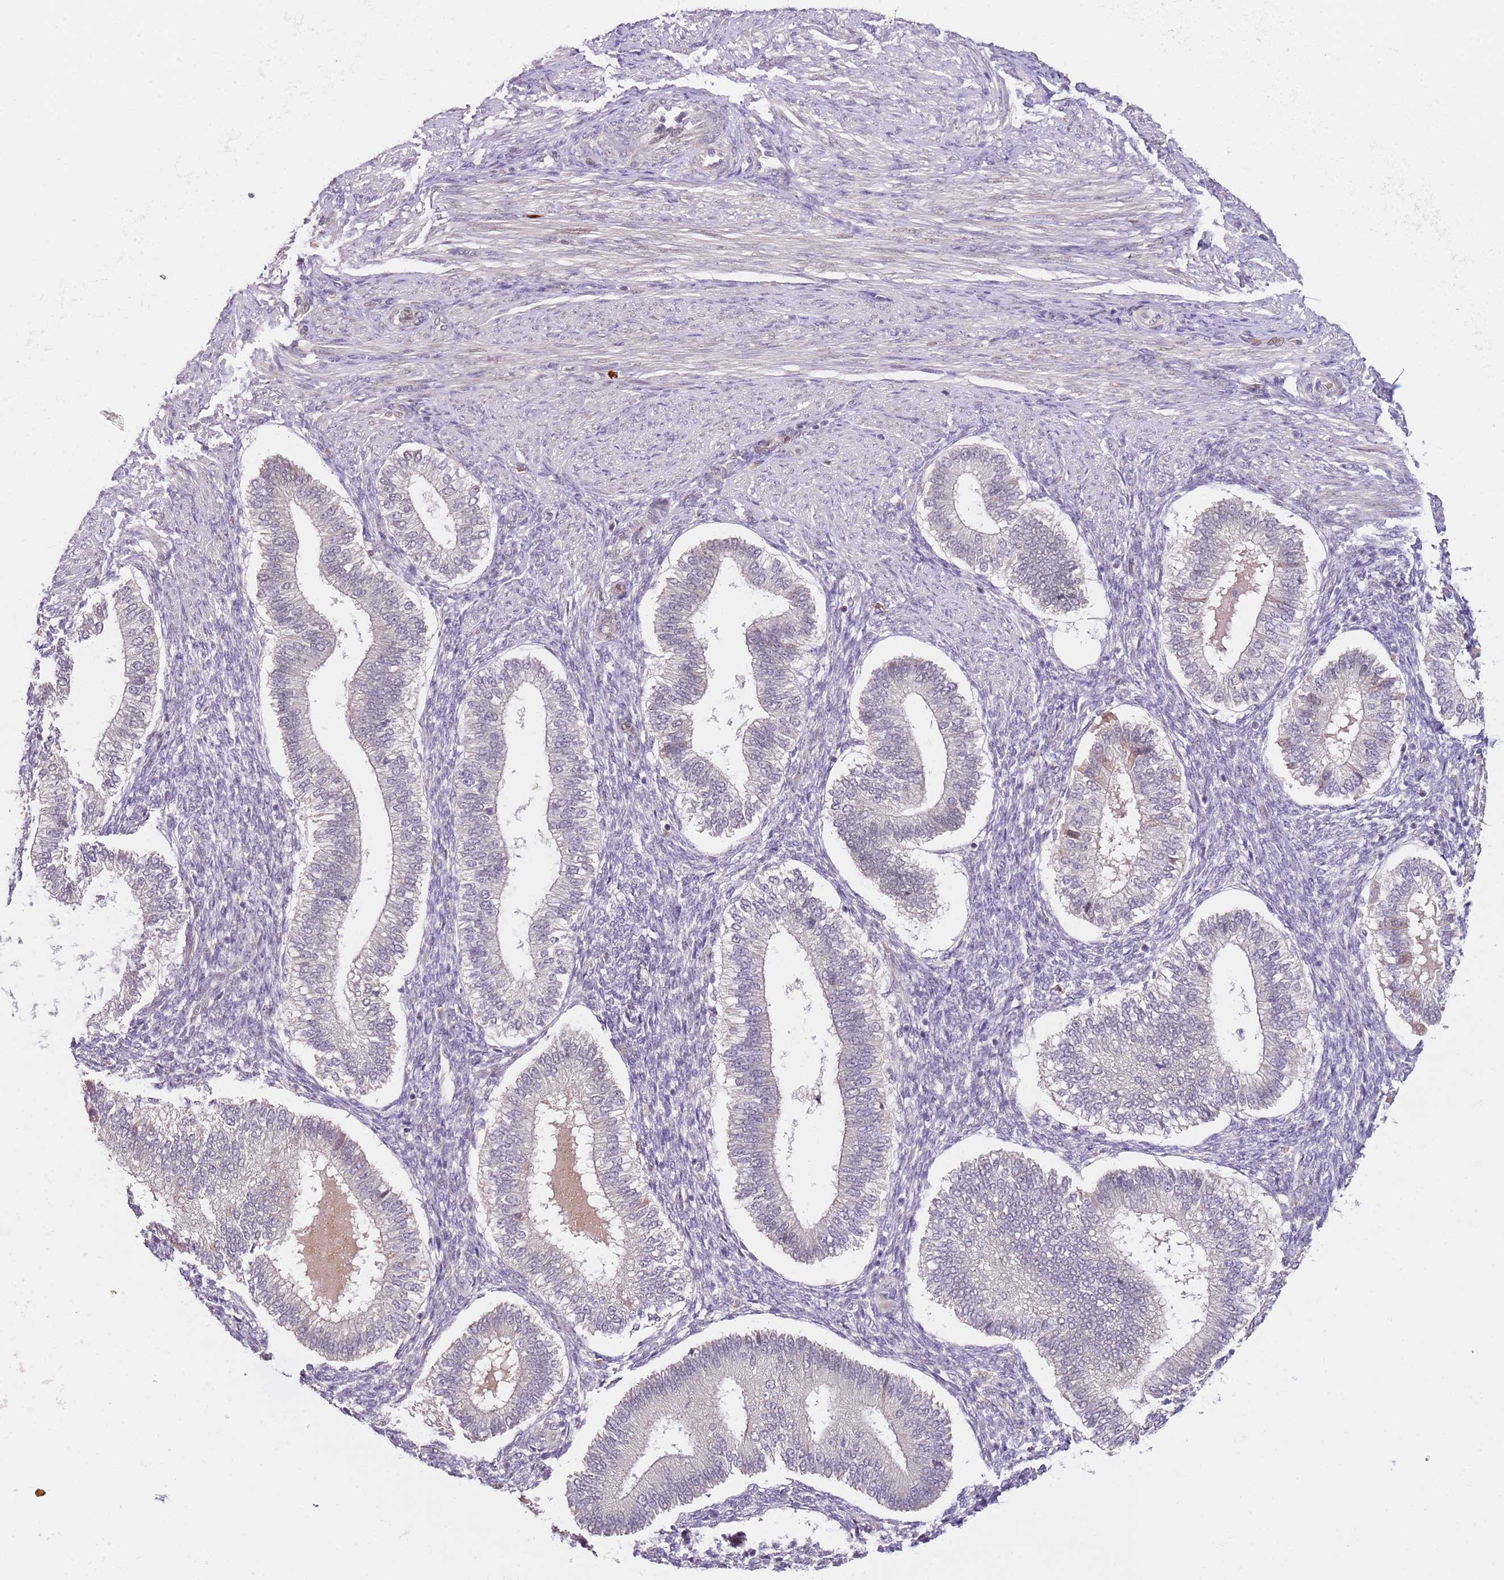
{"staining": {"intensity": "moderate", "quantity": "<25%", "location": "nuclear"}, "tissue": "endometrium", "cell_type": "Cells in endometrial stroma", "image_type": "normal", "snomed": [{"axis": "morphology", "description": "Normal tissue, NOS"}, {"axis": "topography", "description": "Endometrium"}], "caption": "A brown stain highlights moderate nuclear expression of a protein in cells in endometrial stroma of benign human endometrium.", "gene": "LGALSL", "patient": {"sex": "female", "age": 25}}